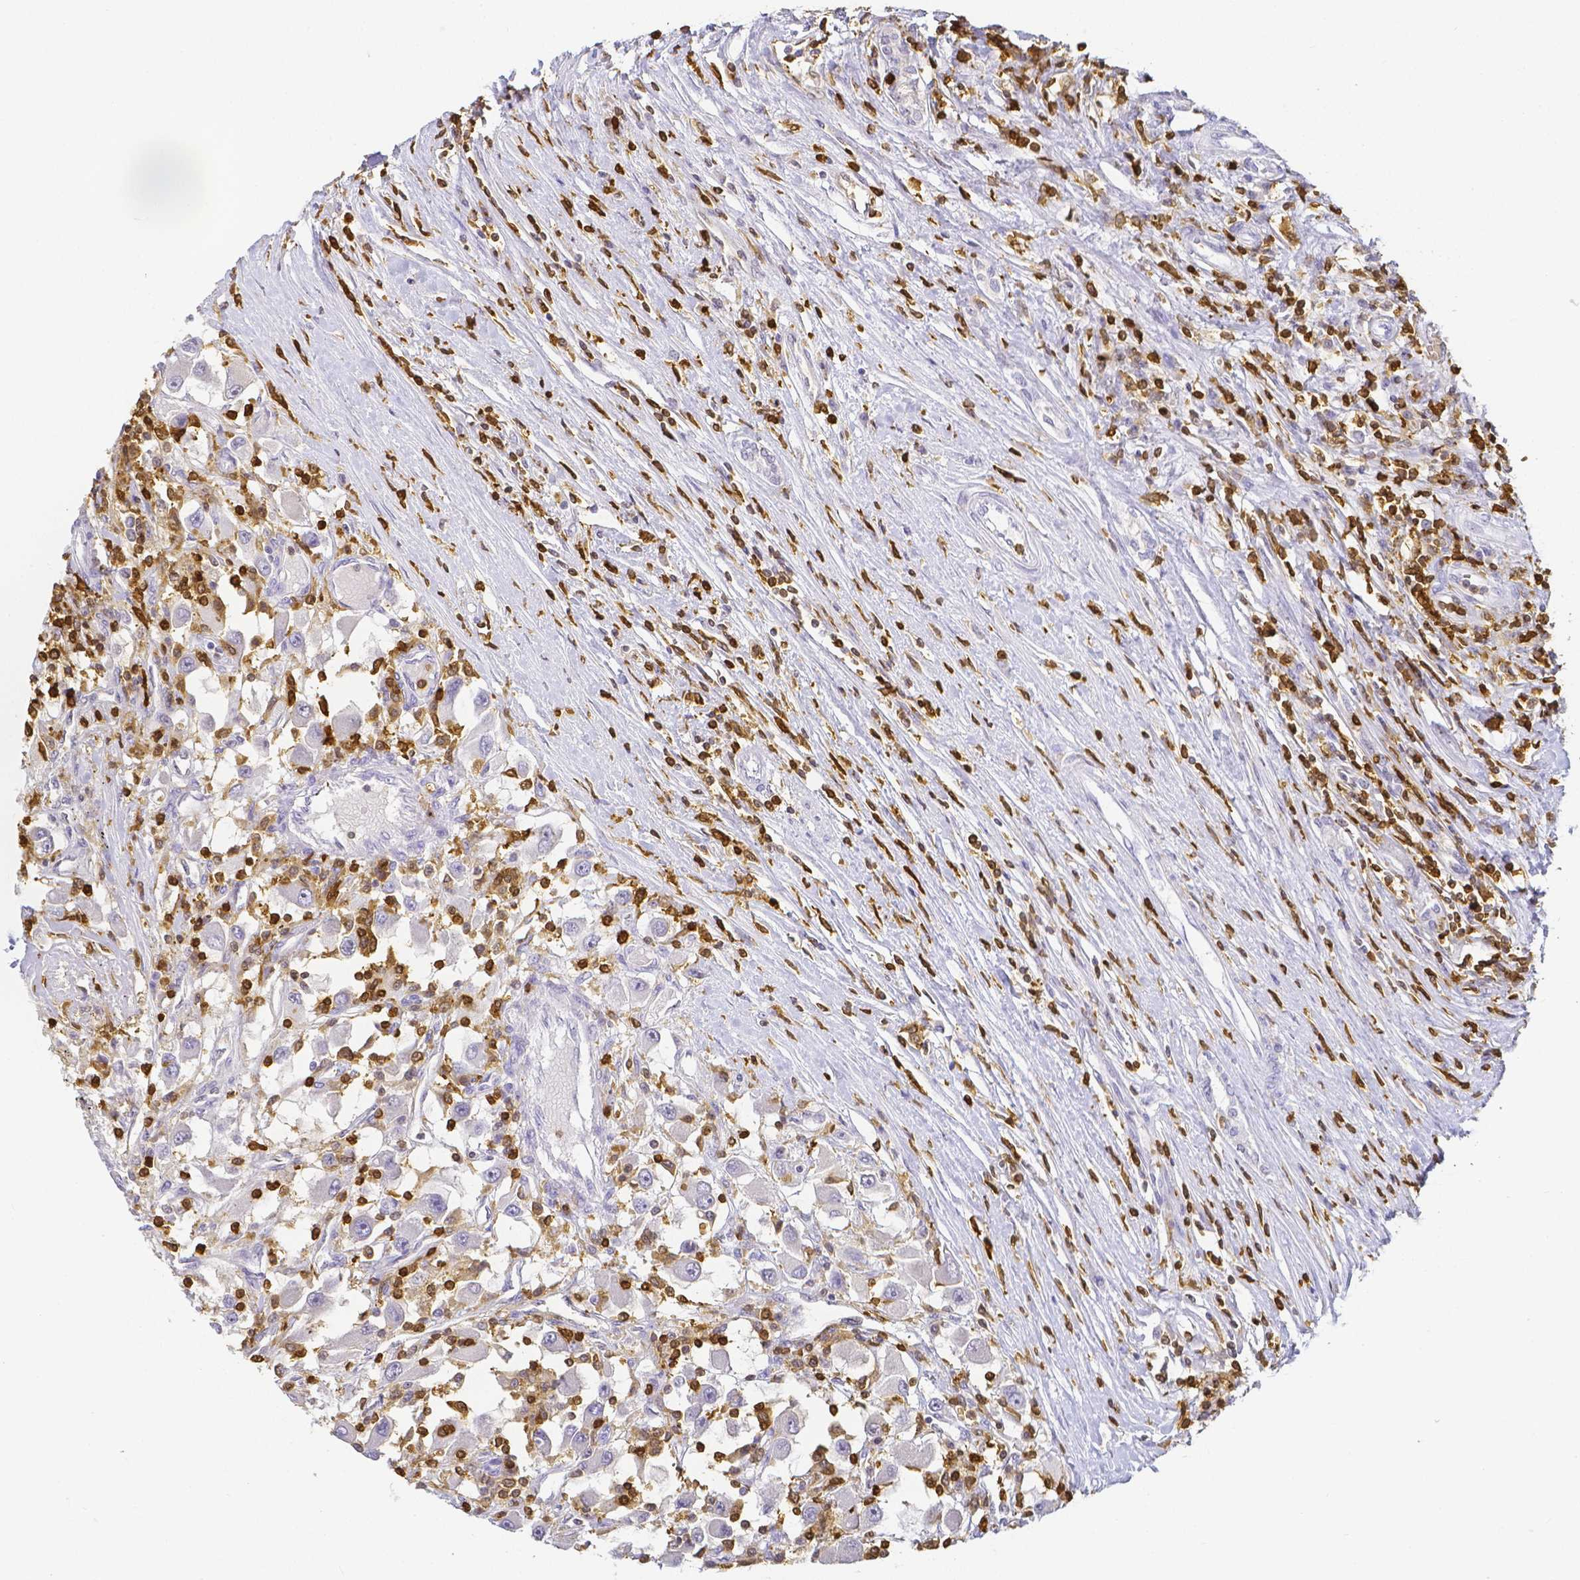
{"staining": {"intensity": "negative", "quantity": "none", "location": "none"}, "tissue": "renal cancer", "cell_type": "Tumor cells", "image_type": "cancer", "snomed": [{"axis": "morphology", "description": "Adenocarcinoma, NOS"}, {"axis": "topography", "description": "Kidney"}], "caption": "High power microscopy micrograph of an immunohistochemistry photomicrograph of adenocarcinoma (renal), revealing no significant staining in tumor cells.", "gene": "COTL1", "patient": {"sex": "female", "age": 67}}